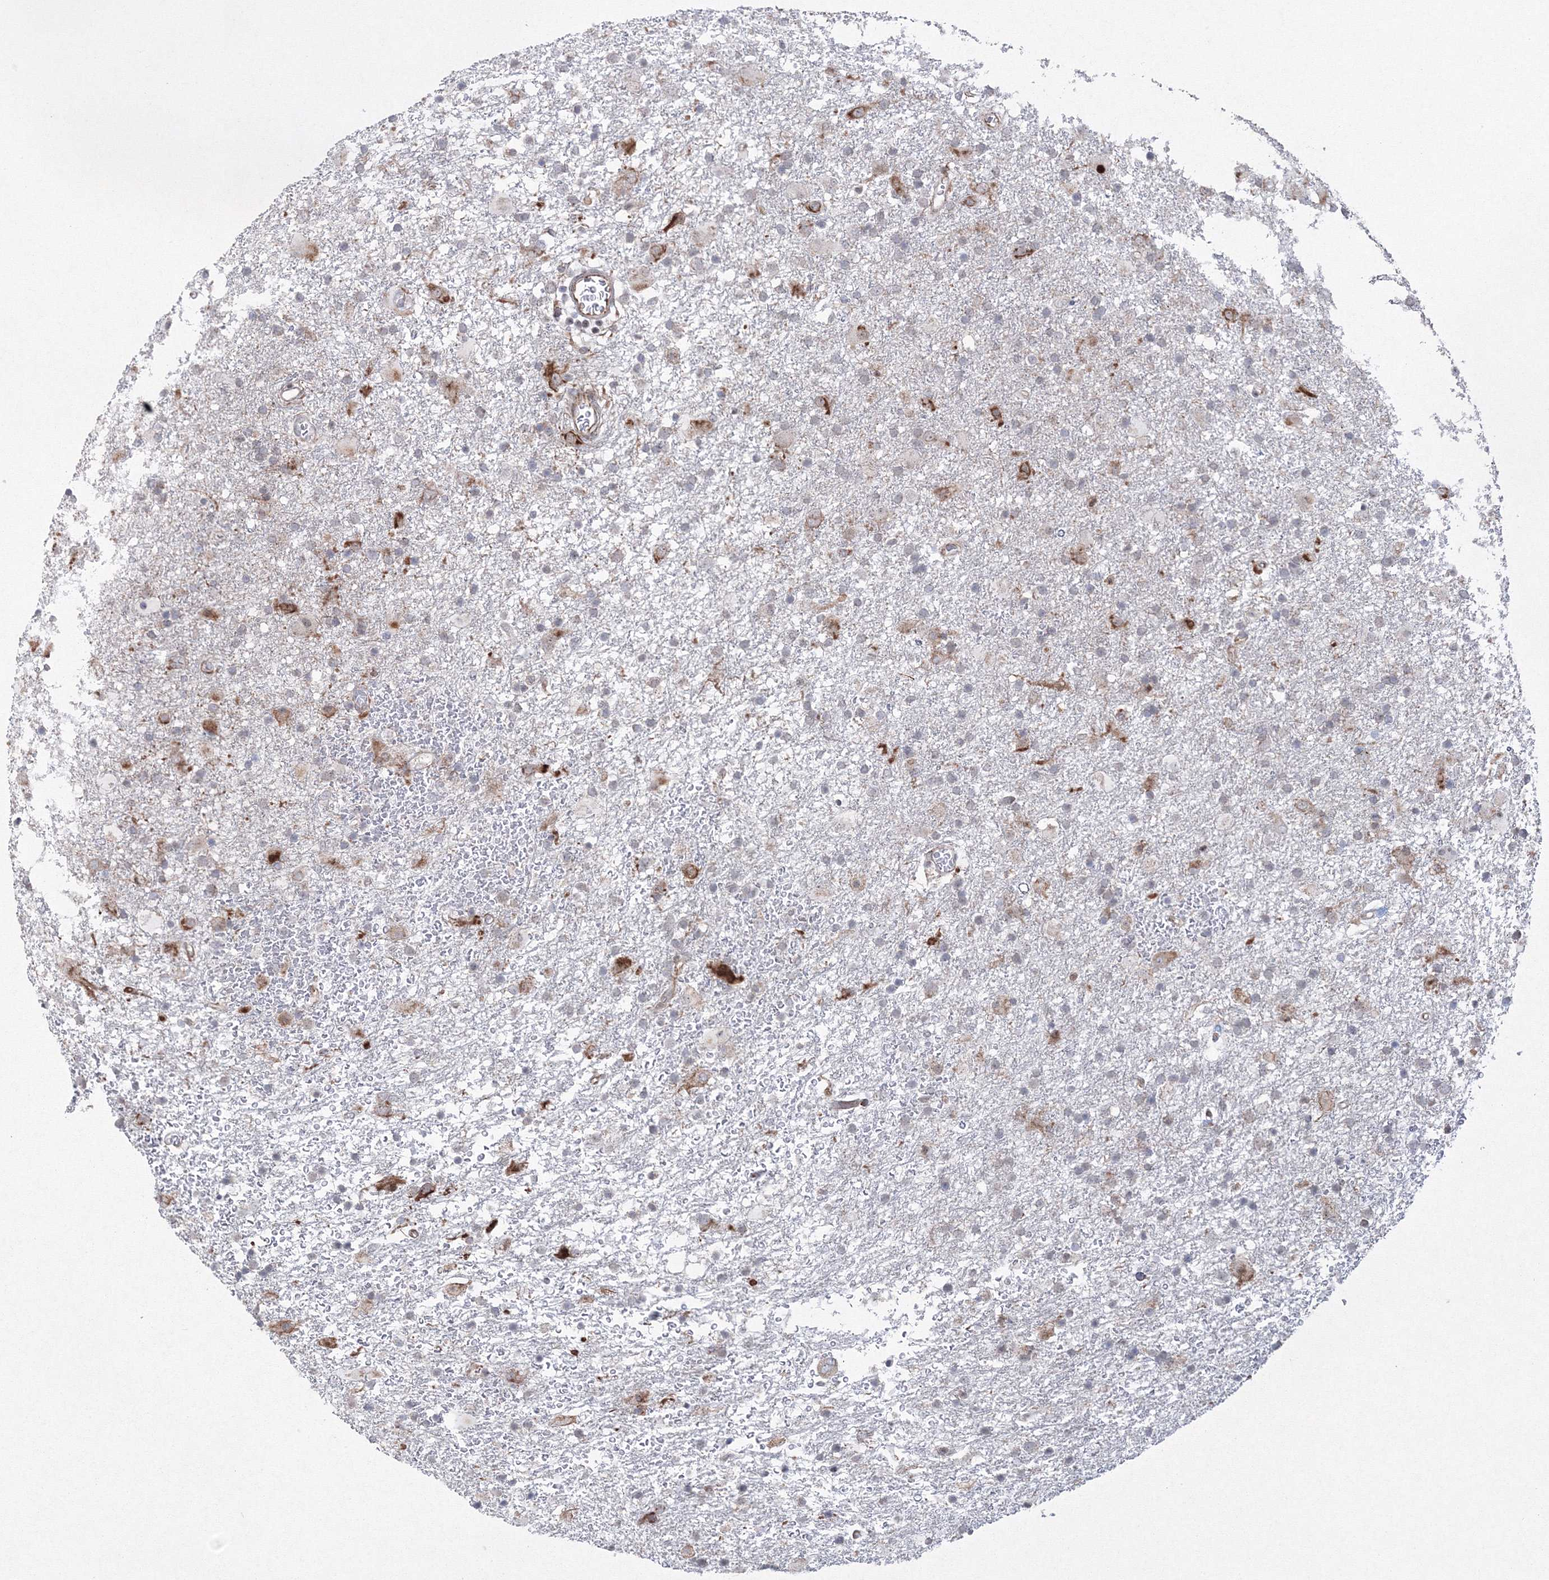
{"staining": {"intensity": "negative", "quantity": "none", "location": "none"}, "tissue": "glioma", "cell_type": "Tumor cells", "image_type": "cancer", "snomed": [{"axis": "morphology", "description": "Glioma, malignant, Low grade"}, {"axis": "topography", "description": "Brain"}], "caption": "Tumor cells show no significant protein positivity in glioma.", "gene": "EFCAB12", "patient": {"sex": "male", "age": 65}}